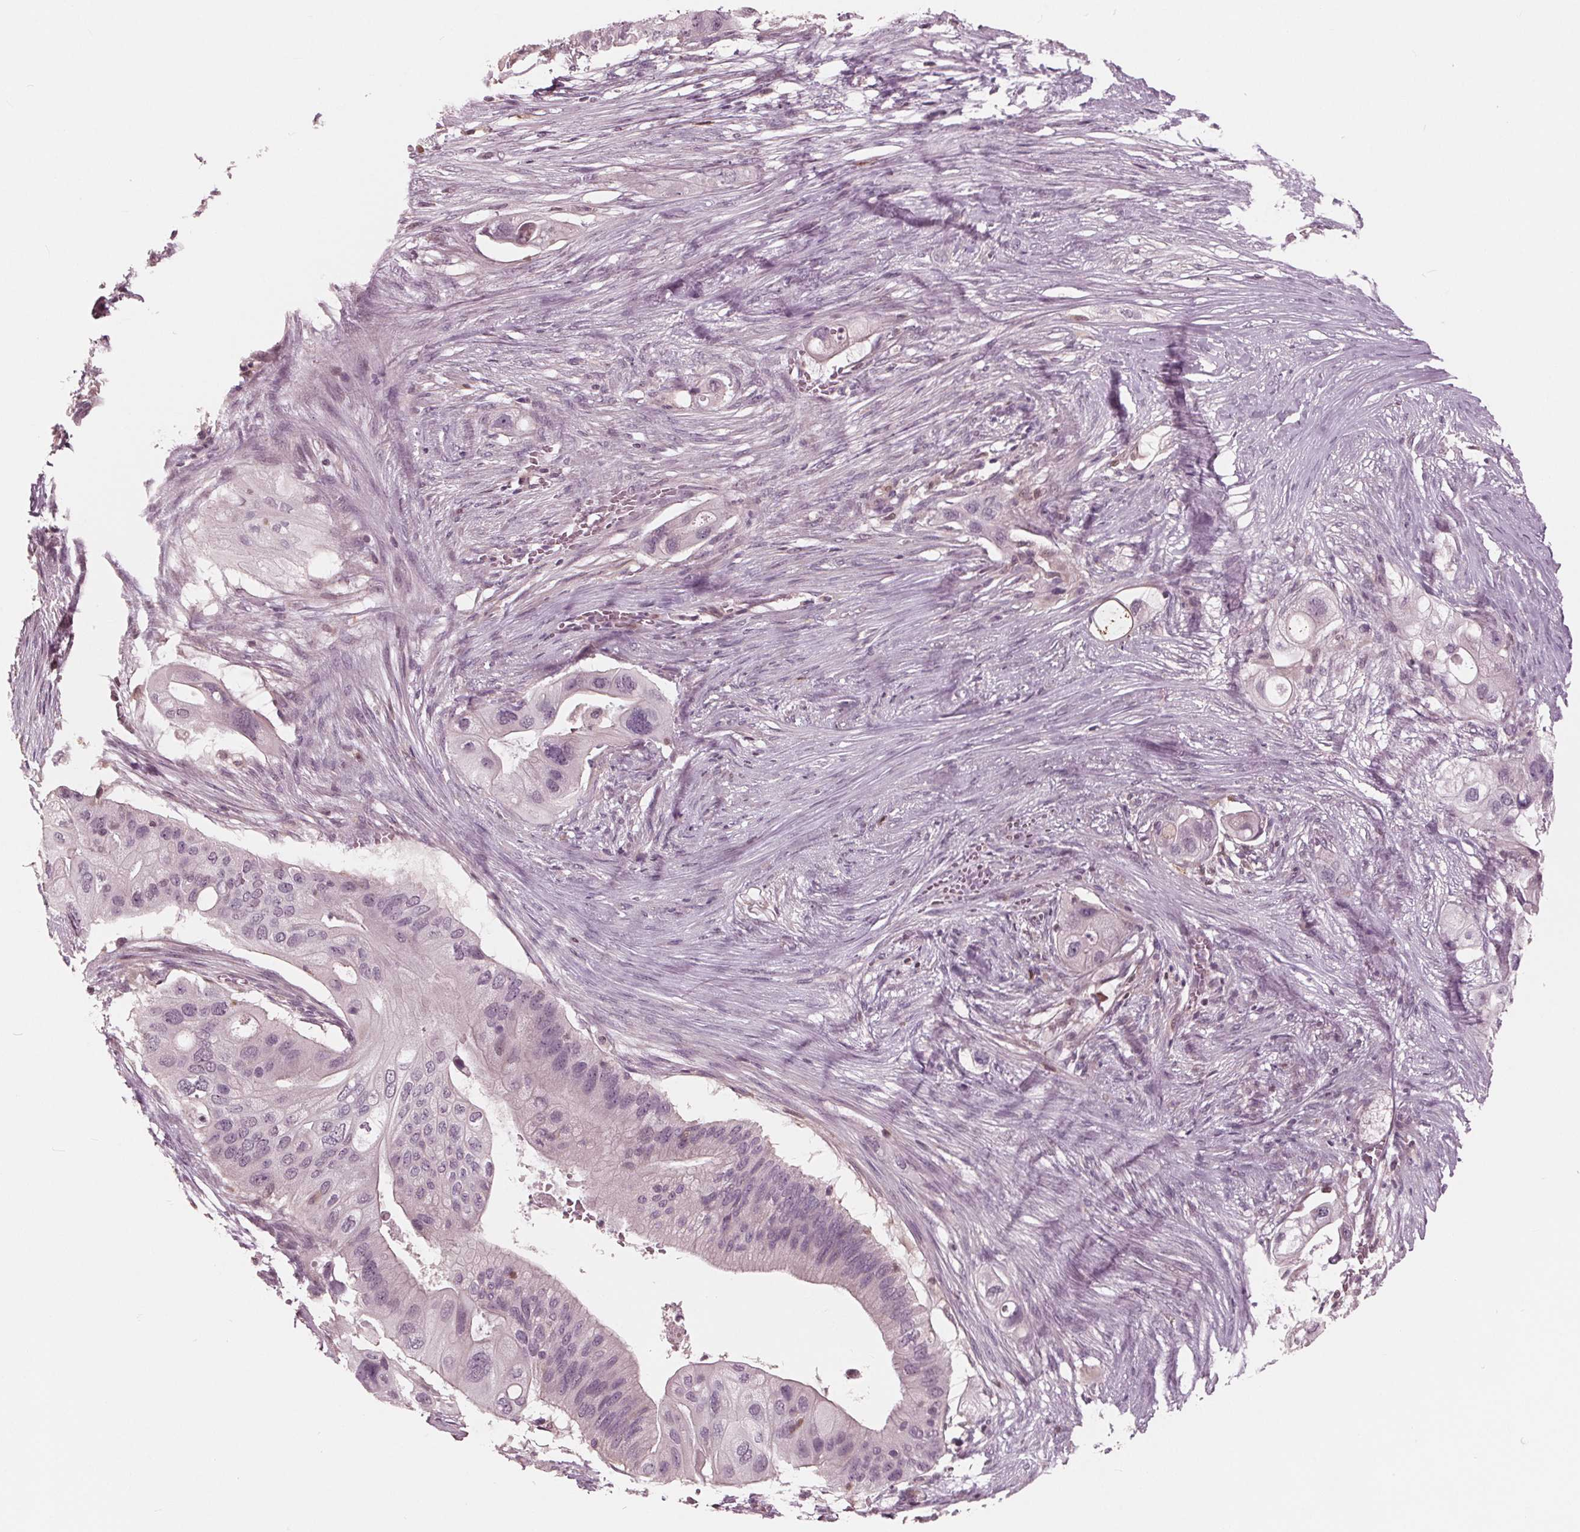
{"staining": {"intensity": "negative", "quantity": "none", "location": "none"}, "tissue": "pancreatic cancer", "cell_type": "Tumor cells", "image_type": "cancer", "snomed": [{"axis": "morphology", "description": "Adenocarcinoma, NOS"}, {"axis": "topography", "description": "Pancreas"}], "caption": "DAB (3,3'-diaminobenzidine) immunohistochemical staining of pancreatic adenocarcinoma displays no significant staining in tumor cells.", "gene": "ING3", "patient": {"sex": "female", "age": 72}}